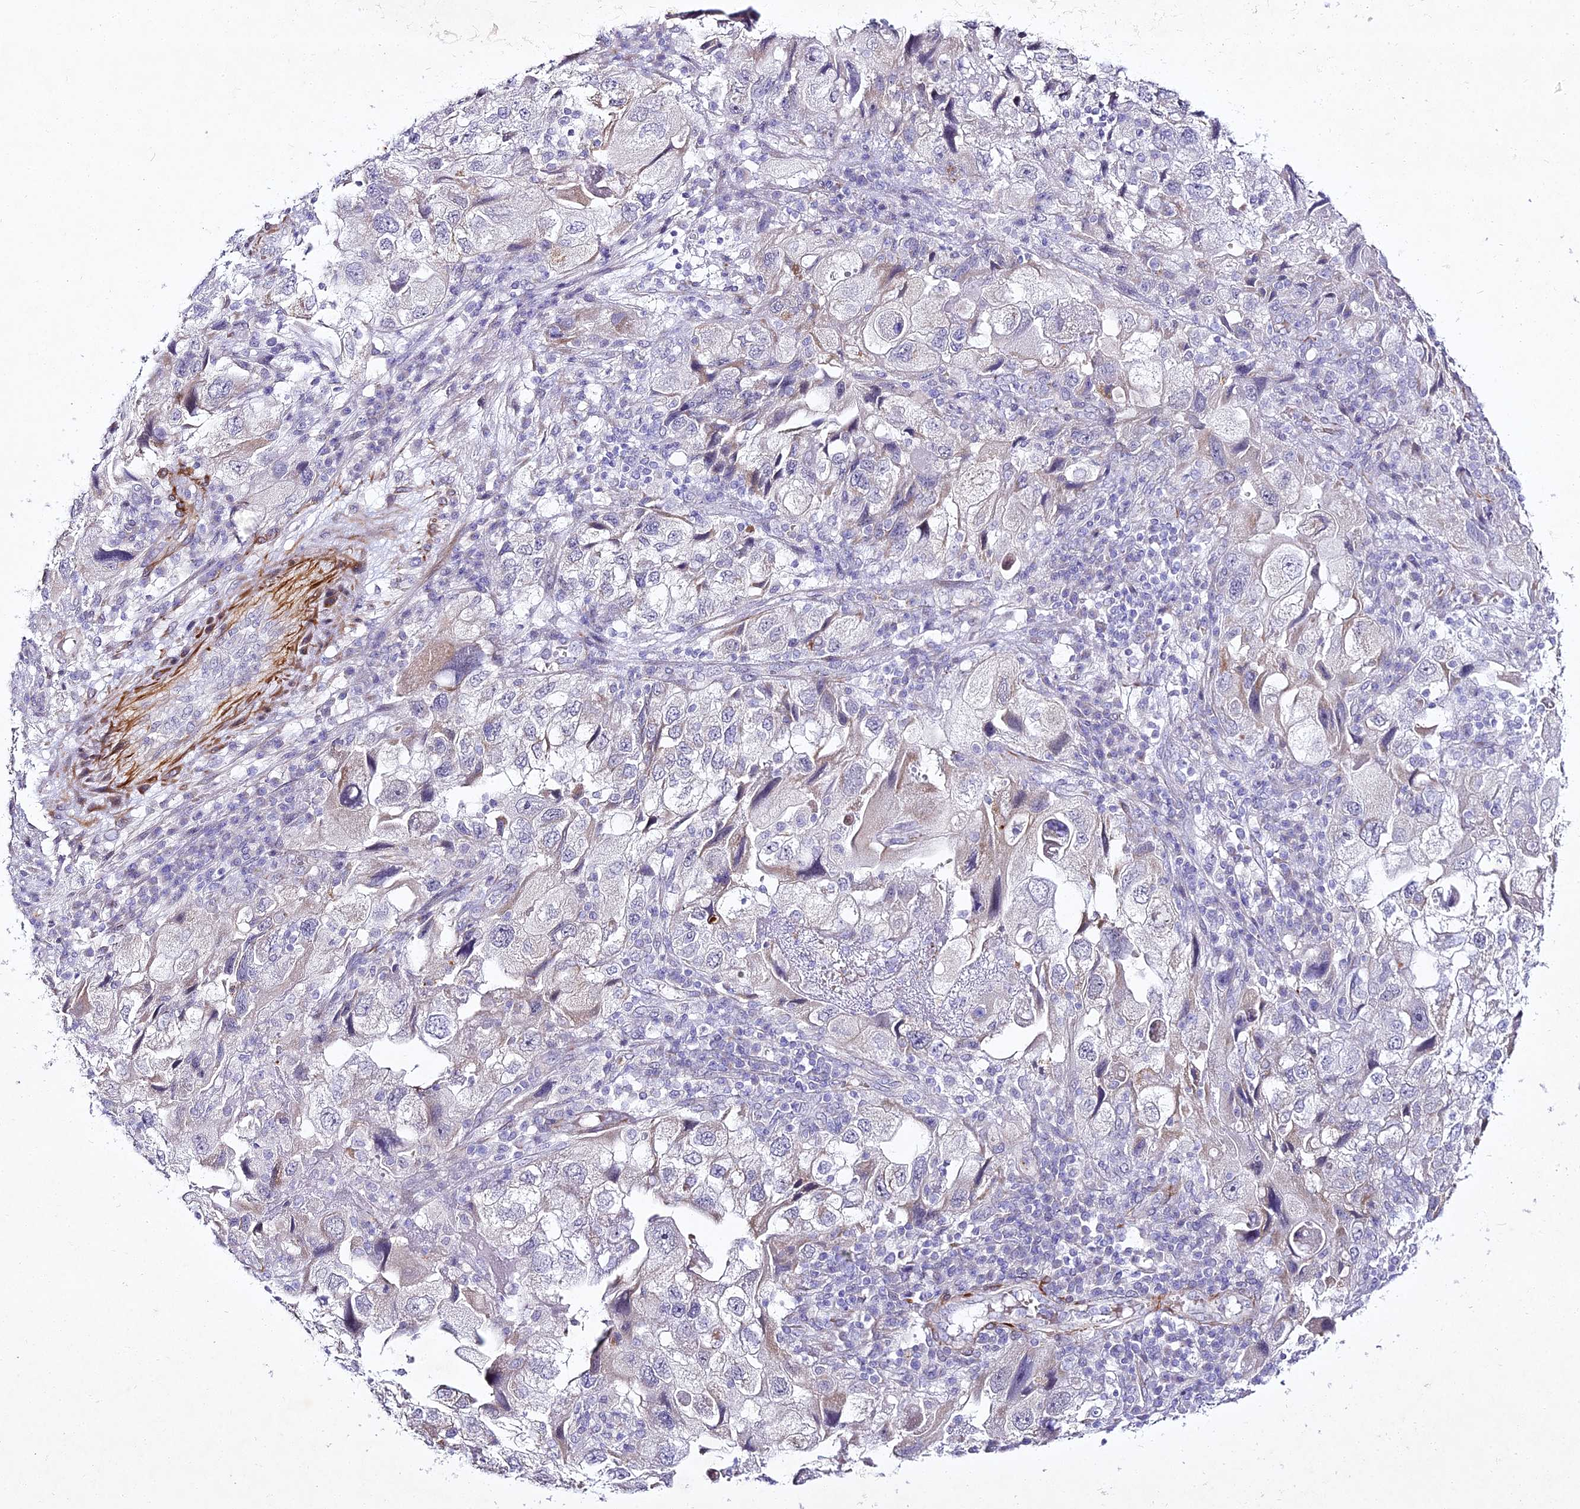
{"staining": {"intensity": "weak", "quantity": "<25%", "location": "cytoplasmic/membranous"}, "tissue": "endometrial cancer", "cell_type": "Tumor cells", "image_type": "cancer", "snomed": [{"axis": "morphology", "description": "Adenocarcinoma, NOS"}, {"axis": "topography", "description": "Endometrium"}], "caption": "Immunohistochemistry (IHC) image of neoplastic tissue: adenocarcinoma (endometrial) stained with DAB displays no significant protein staining in tumor cells.", "gene": "ALPG", "patient": {"sex": "female", "age": 49}}